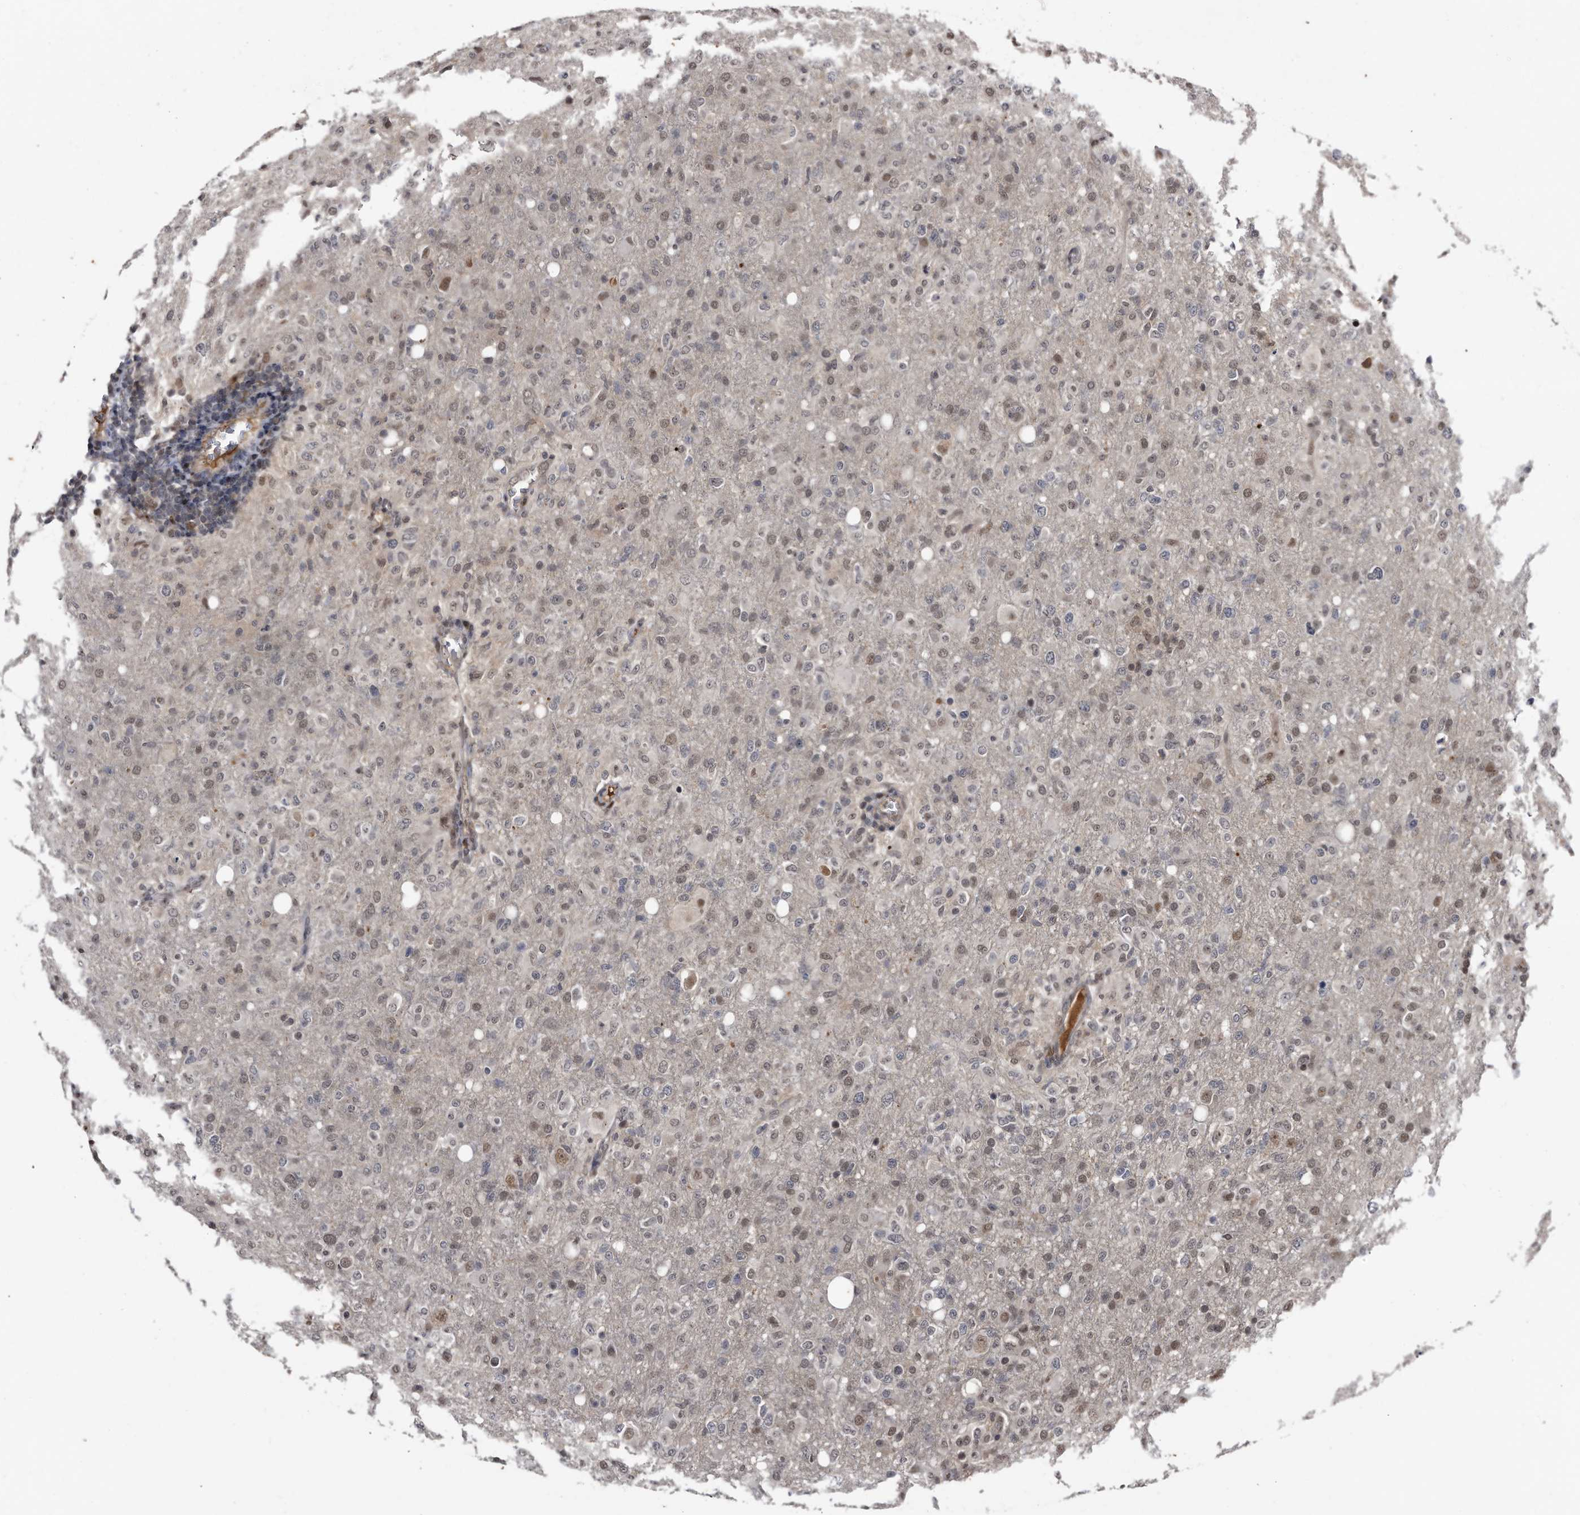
{"staining": {"intensity": "weak", "quantity": "25%-75%", "location": "nuclear"}, "tissue": "glioma", "cell_type": "Tumor cells", "image_type": "cancer", "snomed": [{"axis": "morphology", "description": "Glioma, malignant, High grade"}, {"axis": "topography", "description": "Brain"}], "caption": "Human malignant glioma (high-grade) stained with a brown dye demonstrates weak nuclear positive staining in about 25%-75% of tumor cells.", "gene": "RAD23B", "patient": {"sex": "female", "age": 57}}